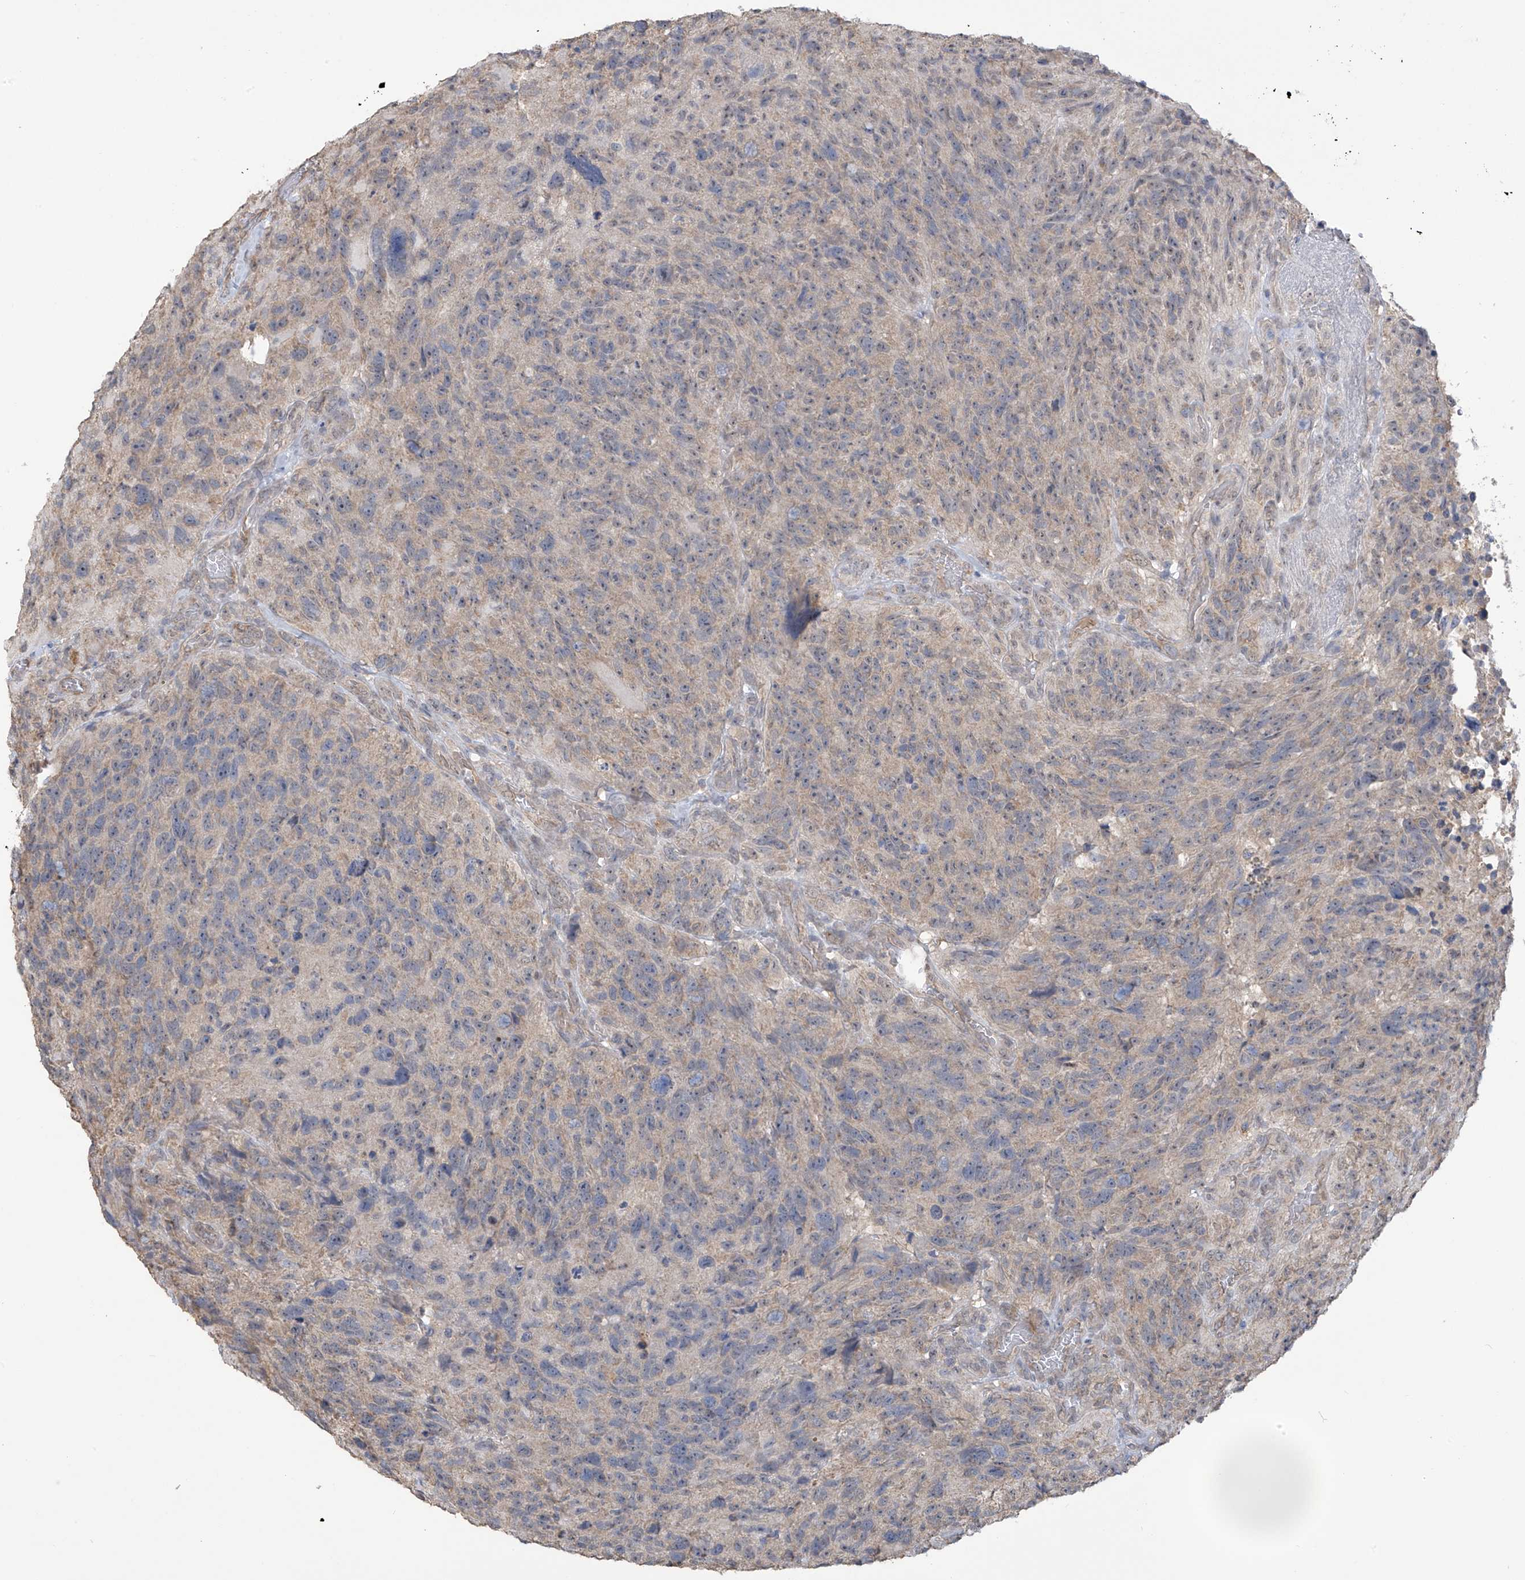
{"staining": {"intensity": "weak", "quantity": "<25%", "location": "cytoplasmic/membranous"}, "tissue": "glioma", "cell_type": "Tumor cells", "image_type": "cancer", "snomed": [{"axis": "morphology", "description": "Glioma, malignant, High grade"}, {"axis": "topography", "description": "Brain"}], "caption": "High power microscopy photomicrograph of an immunohistochemistry (IHC) micrograph of high-grade glioma (malignant), revealing no significant expression in tumor cells.", "gene": "KIAA1522", "patient": {"sex": "male", "age": 69}}